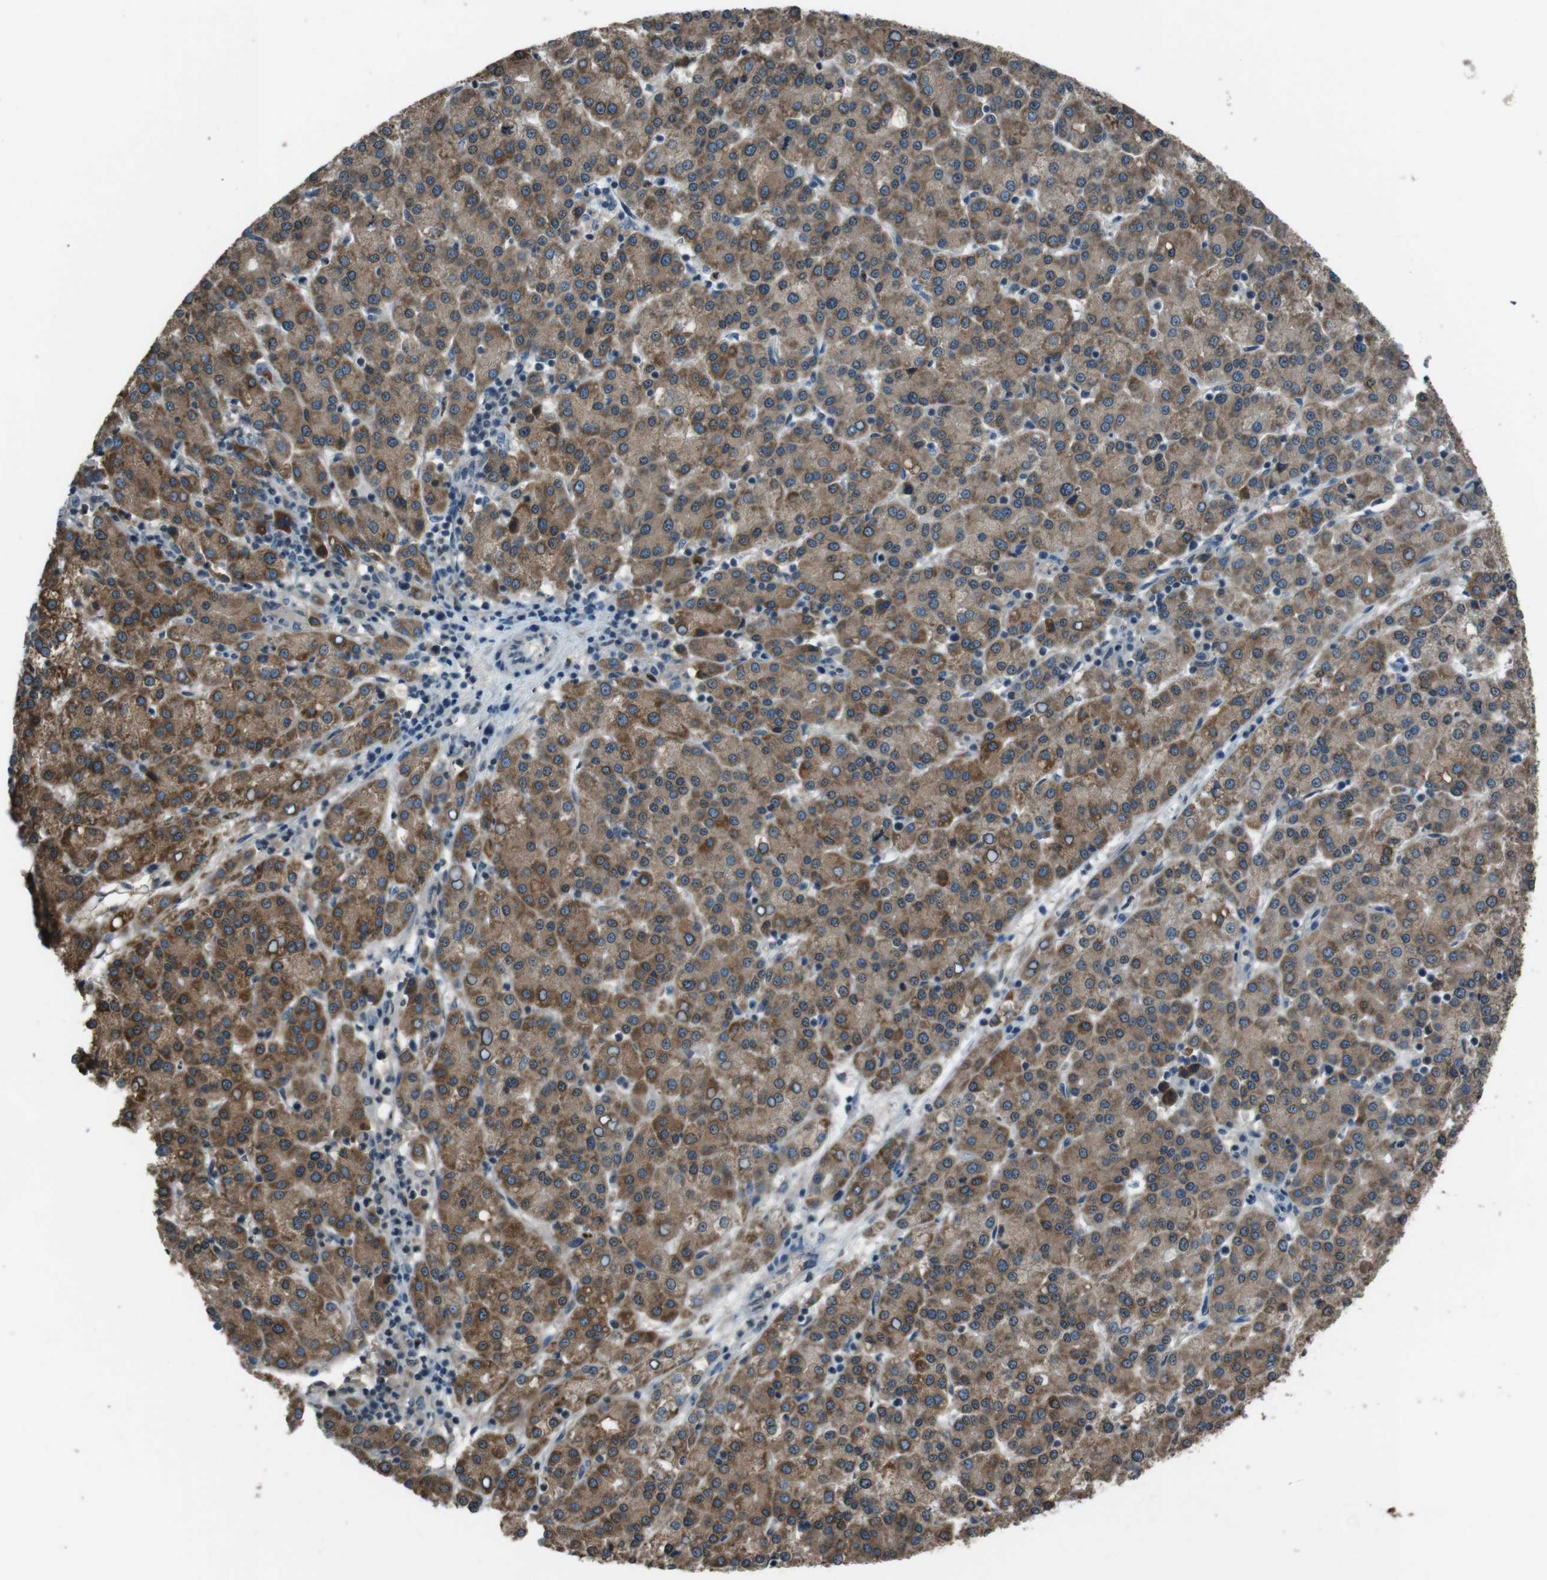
{"staining": {"intensity": "strong", "quantity": ">75%", "location": "cytoplasmic/membranous"}, "tissue": "liver cancer", "cell_type": "Tumor cells", "image_type": "cancer", "snomed": [{"axis": "morphology", "description": "Carcinoma, Hepatocellular, NOS"}, {"axis": "topography", "description": "Liver"}], "caption": "Human hepatocellular carcinoma (liver) stained with a protein marker demonstrates strong staining in tumor cells.", "gene": "UGT1A6", "patient": {"sex": "female", "age": 58}}